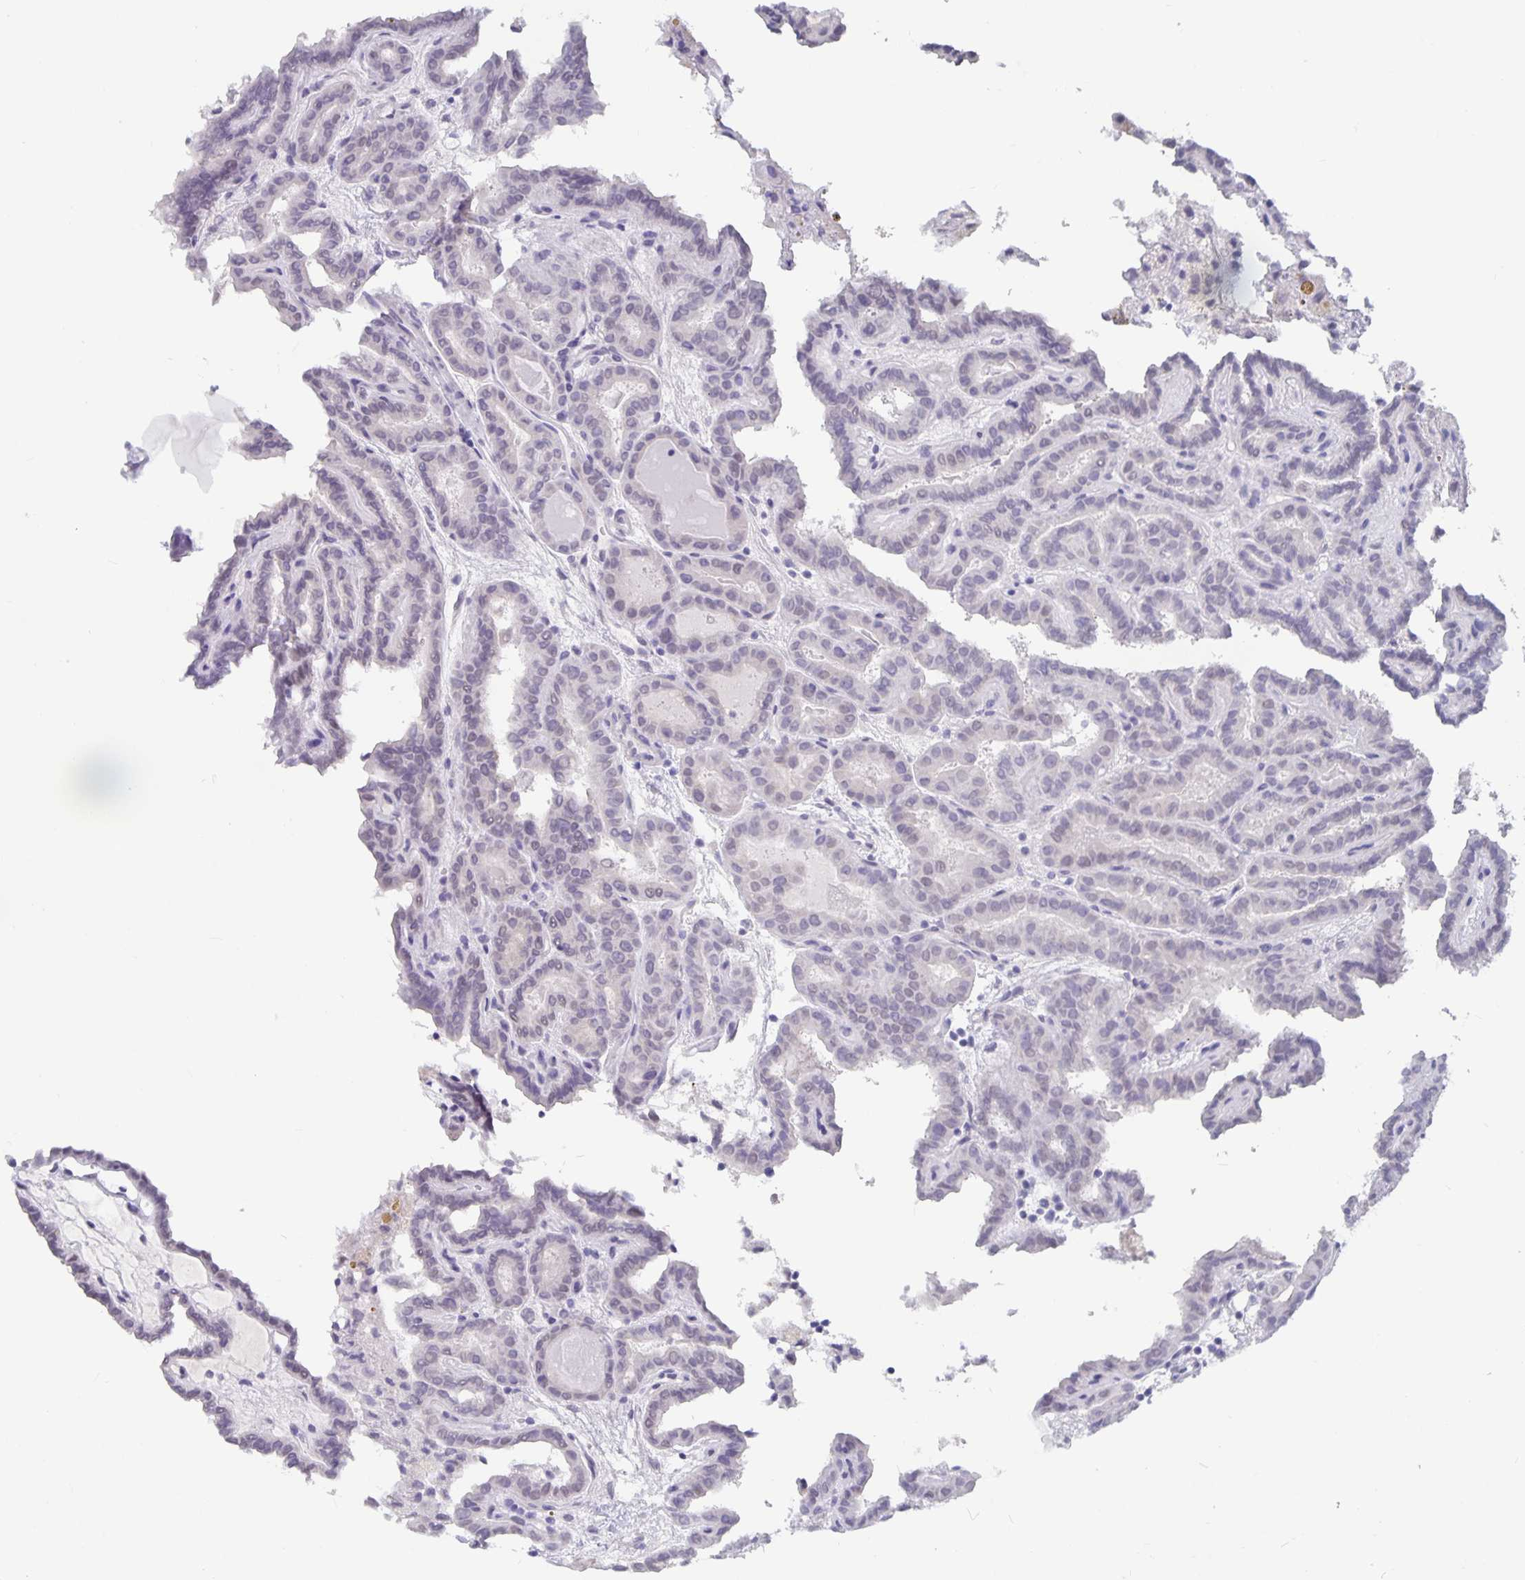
{"staining": {"intensity": "negative", "quantity": "none", "location": "none"}, "tissue": "thyroid cancer", "cell_type": "Tumor cells", "image_type": "cancer", "snomed": [{"axis": "morphology", "description": "Papillary adenocarcinoma, NOS"}, {"axis": "topography", "description": "Thyroid gland"}], "caption": "Immunohistochemistry micrograph of neoplastic tissue: human thyroid cancer stained with DAB exhibits no significant protein staining in tumor cells.", "gene": "OLIG2", "patient": {"sex": "female", "age": 46}}